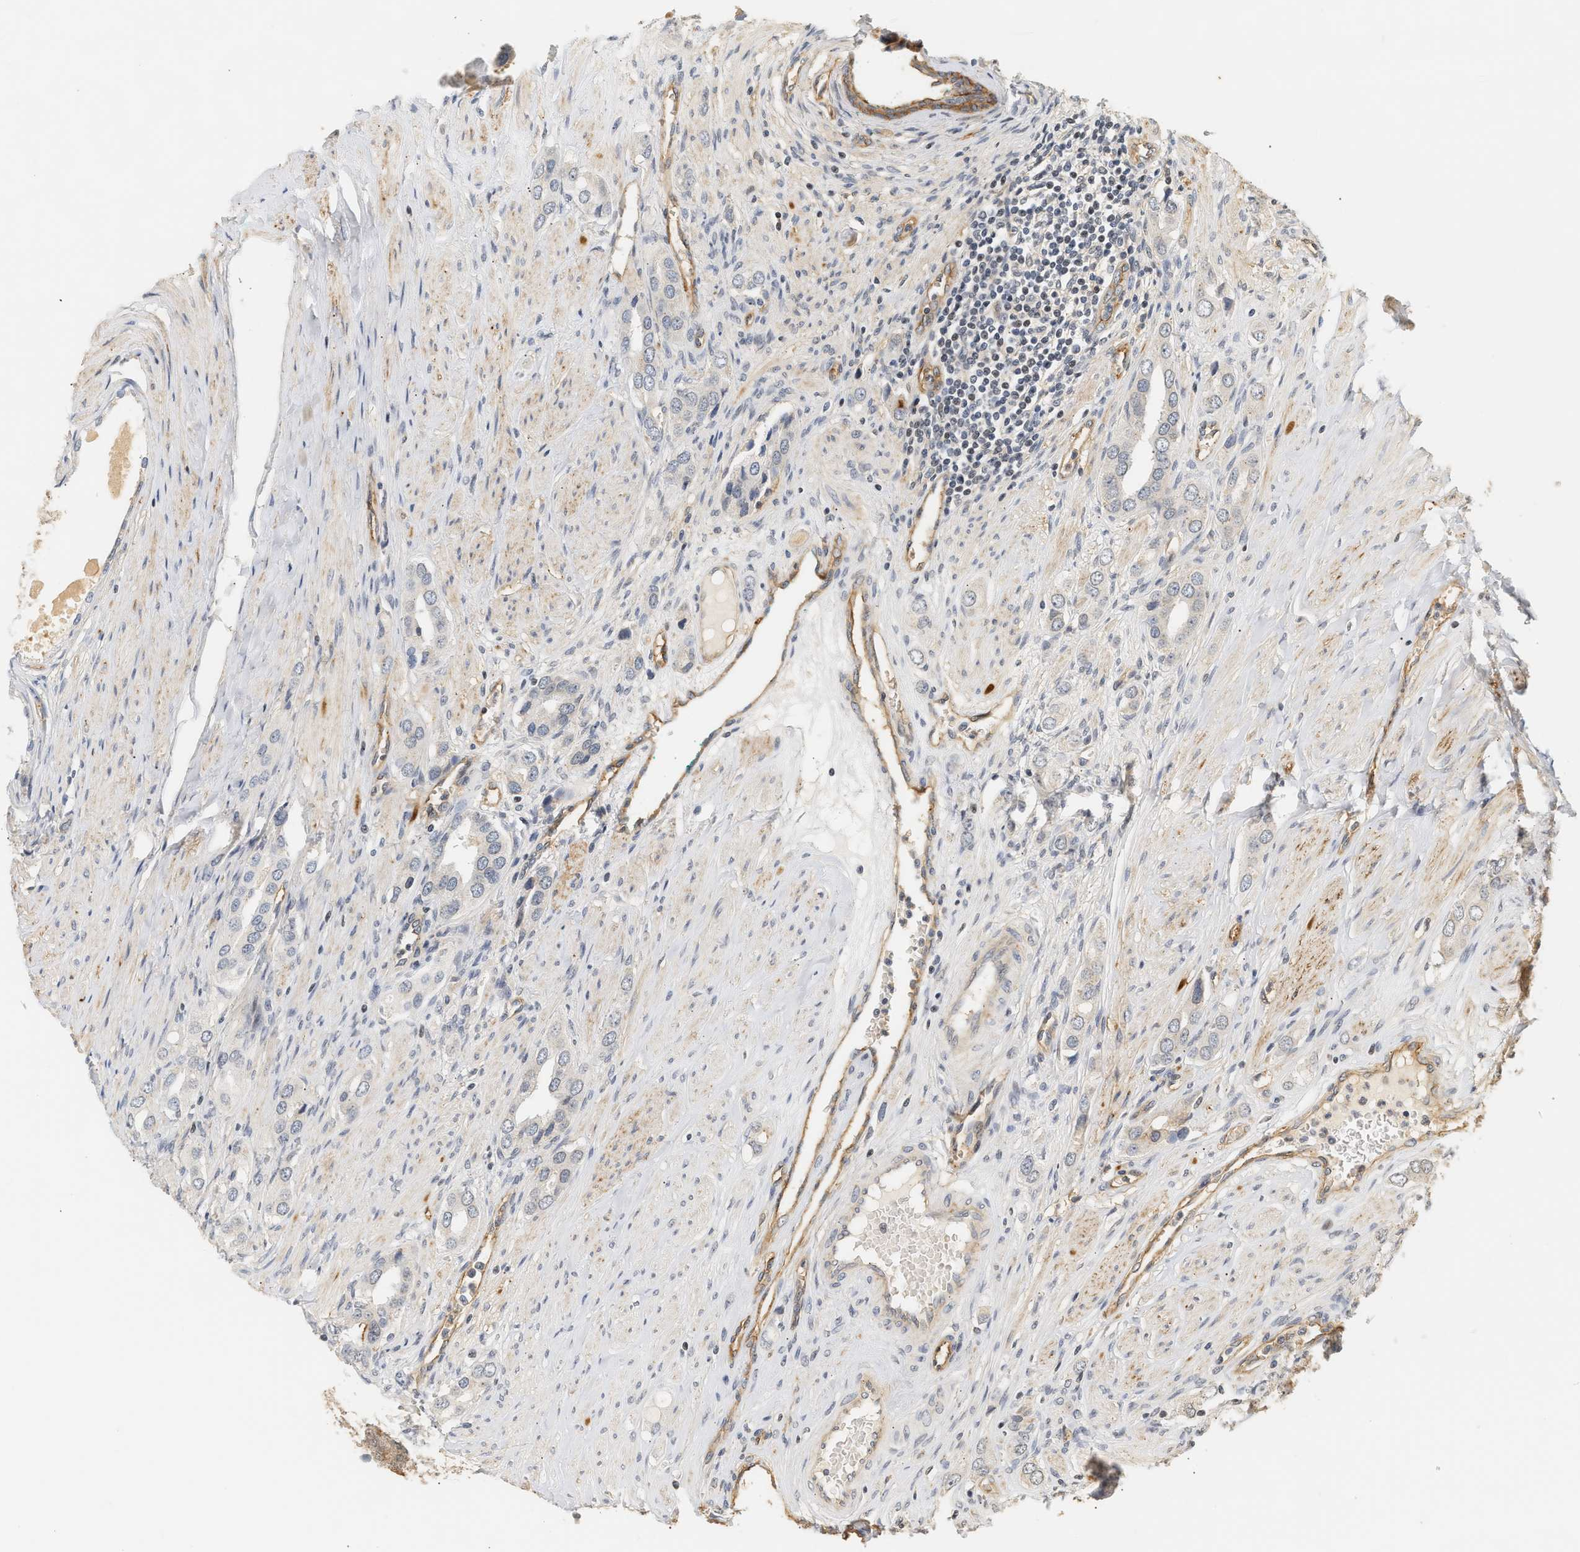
{"staining": {"intensity": "negative", "quantity": "none", "location": "none"}, "tissue": "prostate cancer", "cell_type": "Tumor cells", "image_type": "cancer", "snomed": [{"axis": "morphology", "description": "Adenocarcinoma, High grade"}, {"axis": "topography", "description": "Prostate"}], "caption": "Micrograph shows no protein positivity in tumor cells of adenocarcinoma (high-grade) (prostate) tissue.", "gene": "PLXND1", "patient": {"sex": "male", "age": 52}}